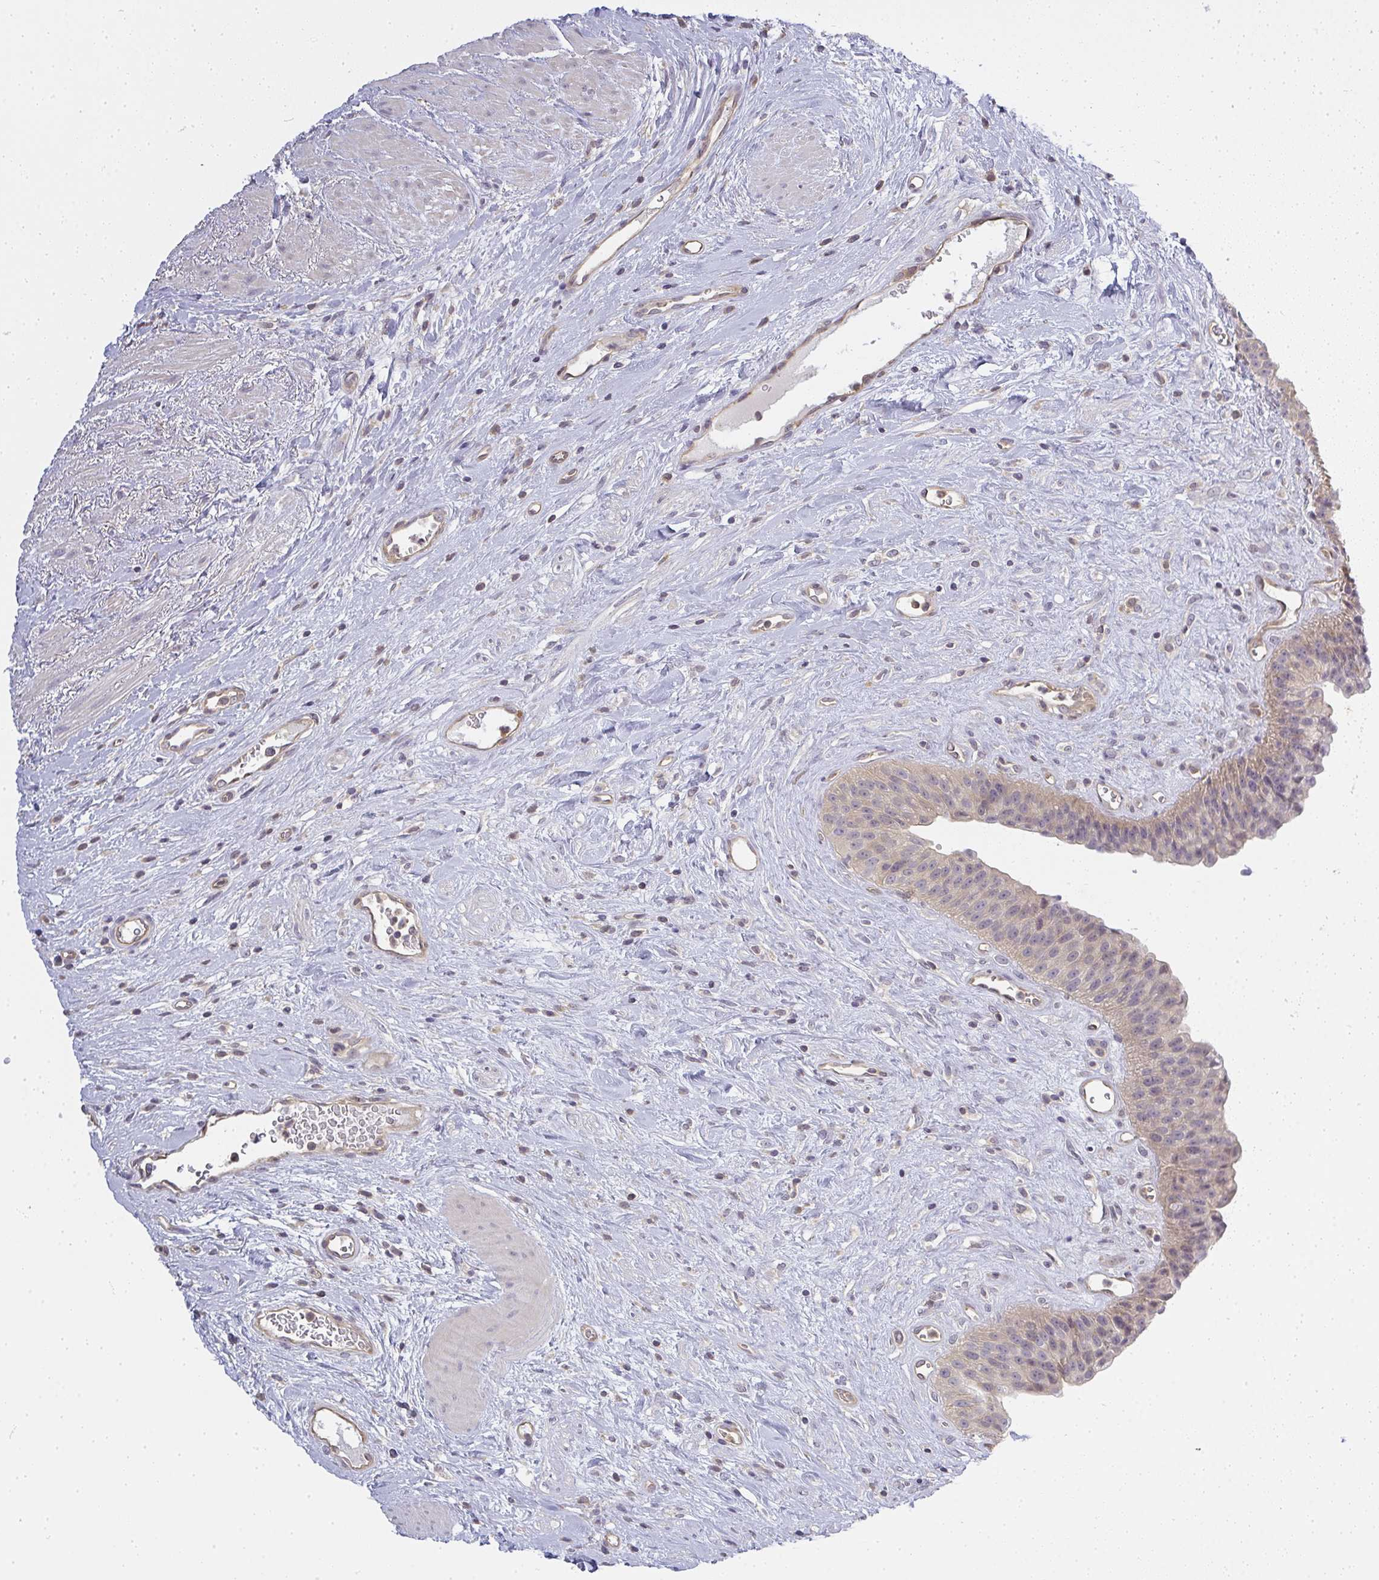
{"staining": {"intensity": "weak", "quantity": ">75%", "location": "cytoplasmic/membranous"}, "tissue": "urinary bladder", "cell_type": "Urothelial cells", "image_type": "normal", "snomed": [{"axis": "morphology", "description": "Normal tissue, NOS"}, {"axis": "topography", "description": "Urinary bladder"}], "caption": "High-power microscopy captured an IHC micrograph of unremarkable urinary bladder, revealing weak cytoplasmic/membranous staining in approximately >75% of urothelial cells.", "gene": "GSDMB", "patient": {"sex": "female", "age": 56}}